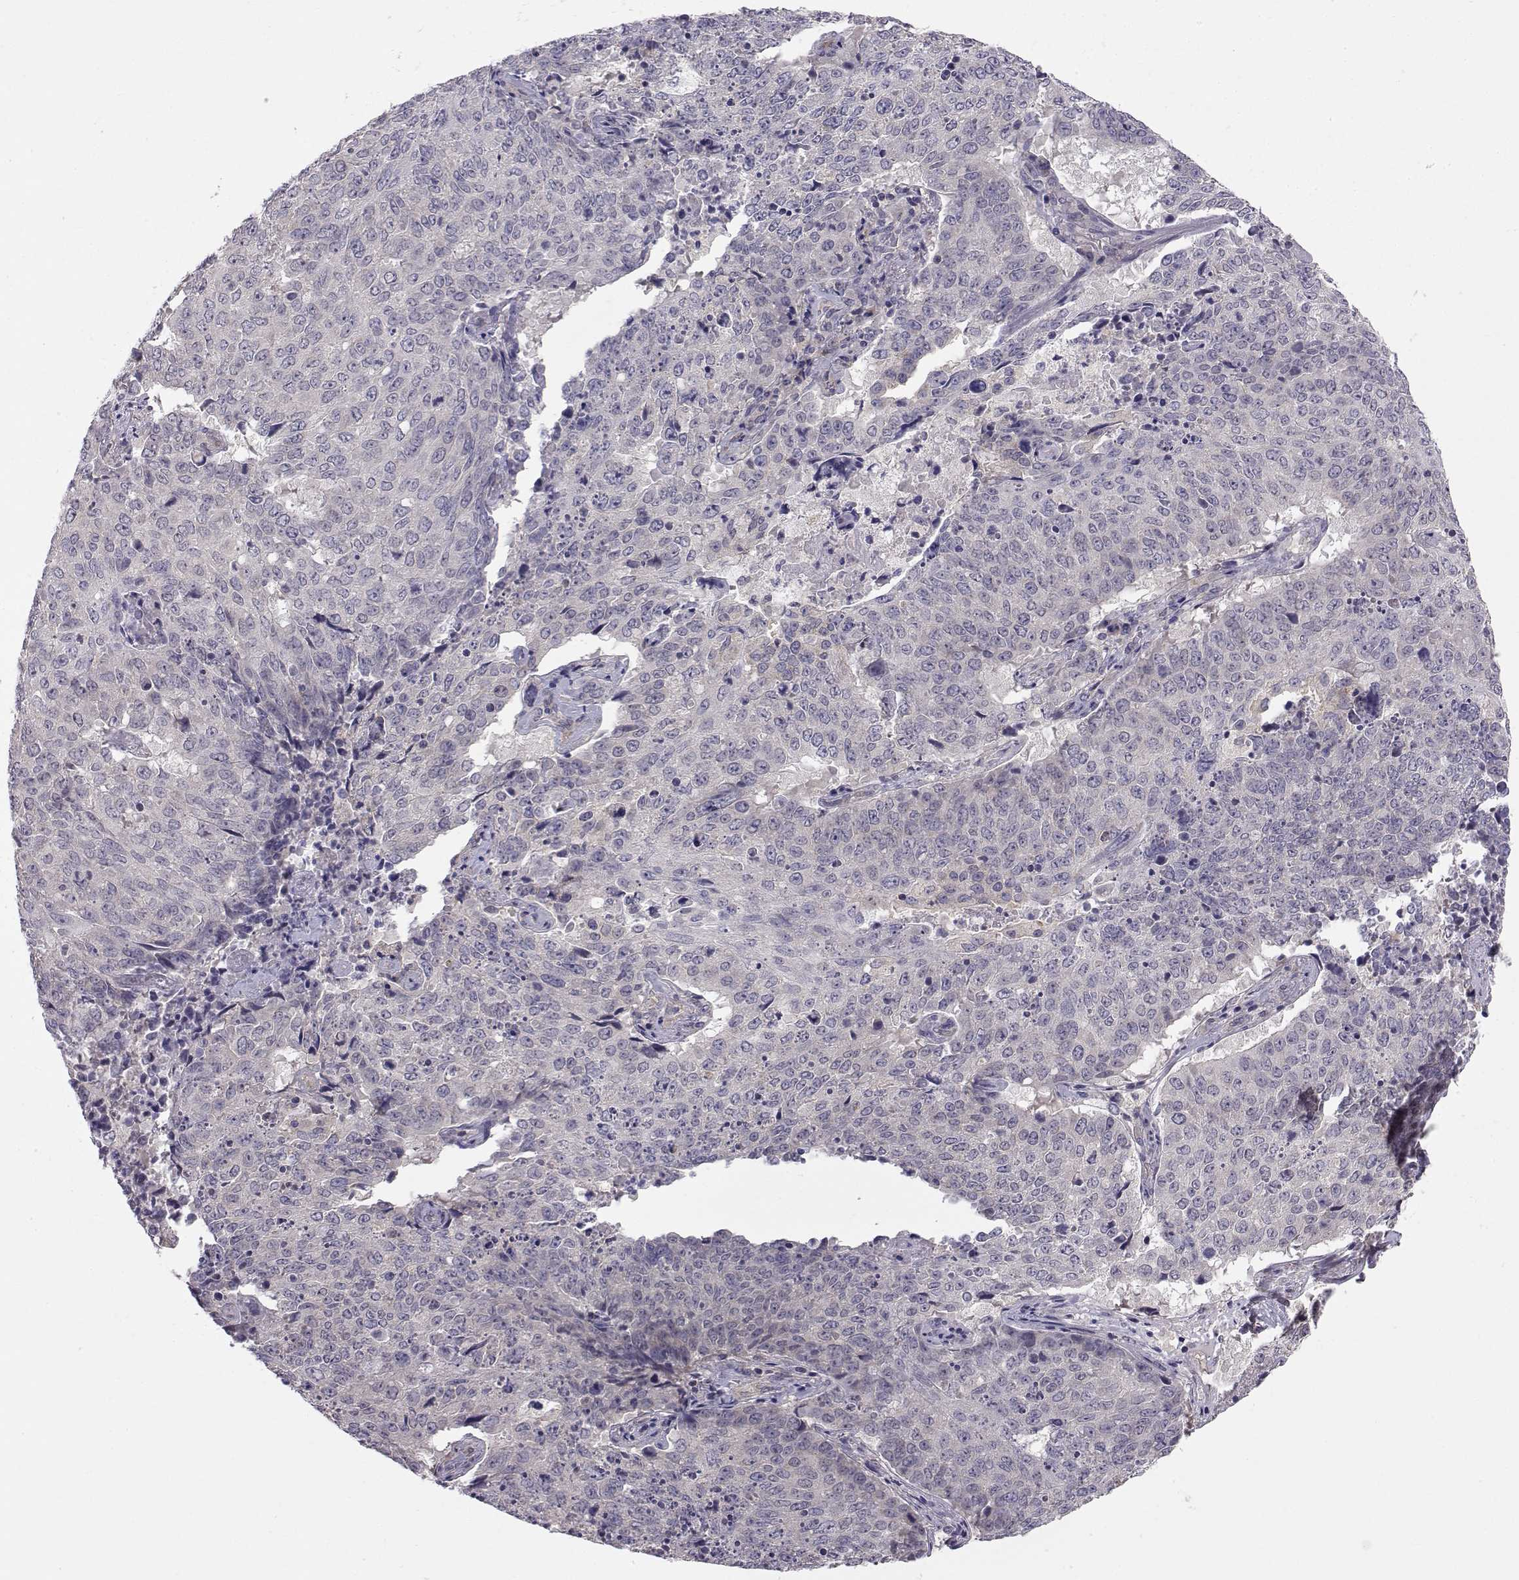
{"staining": {"intensity": "negative", "quantity": "none", "location": "none"}, "tissue": "lung cancer", "cell_type": "Tumor cells", "image_type": "cancer", "snomed": [{"axis": "morphology", "description": "Normal tissue, NOS"}, {"axis": "morphology", "description": "Squamous cell carcinoma, NOS"}, {"axis": "topography", "description": "Bronchus"}, {"axis": "topography", "description": "Lung"}], "caption": "A high-resolution photomicrograph shows immunohistochemistry (IHC) staining of lung squamous cell carcinoma, which displays no significant expression in tumor cells.", "gene": "PEX5L", "patient": {"sex": "male", "age": 64}}